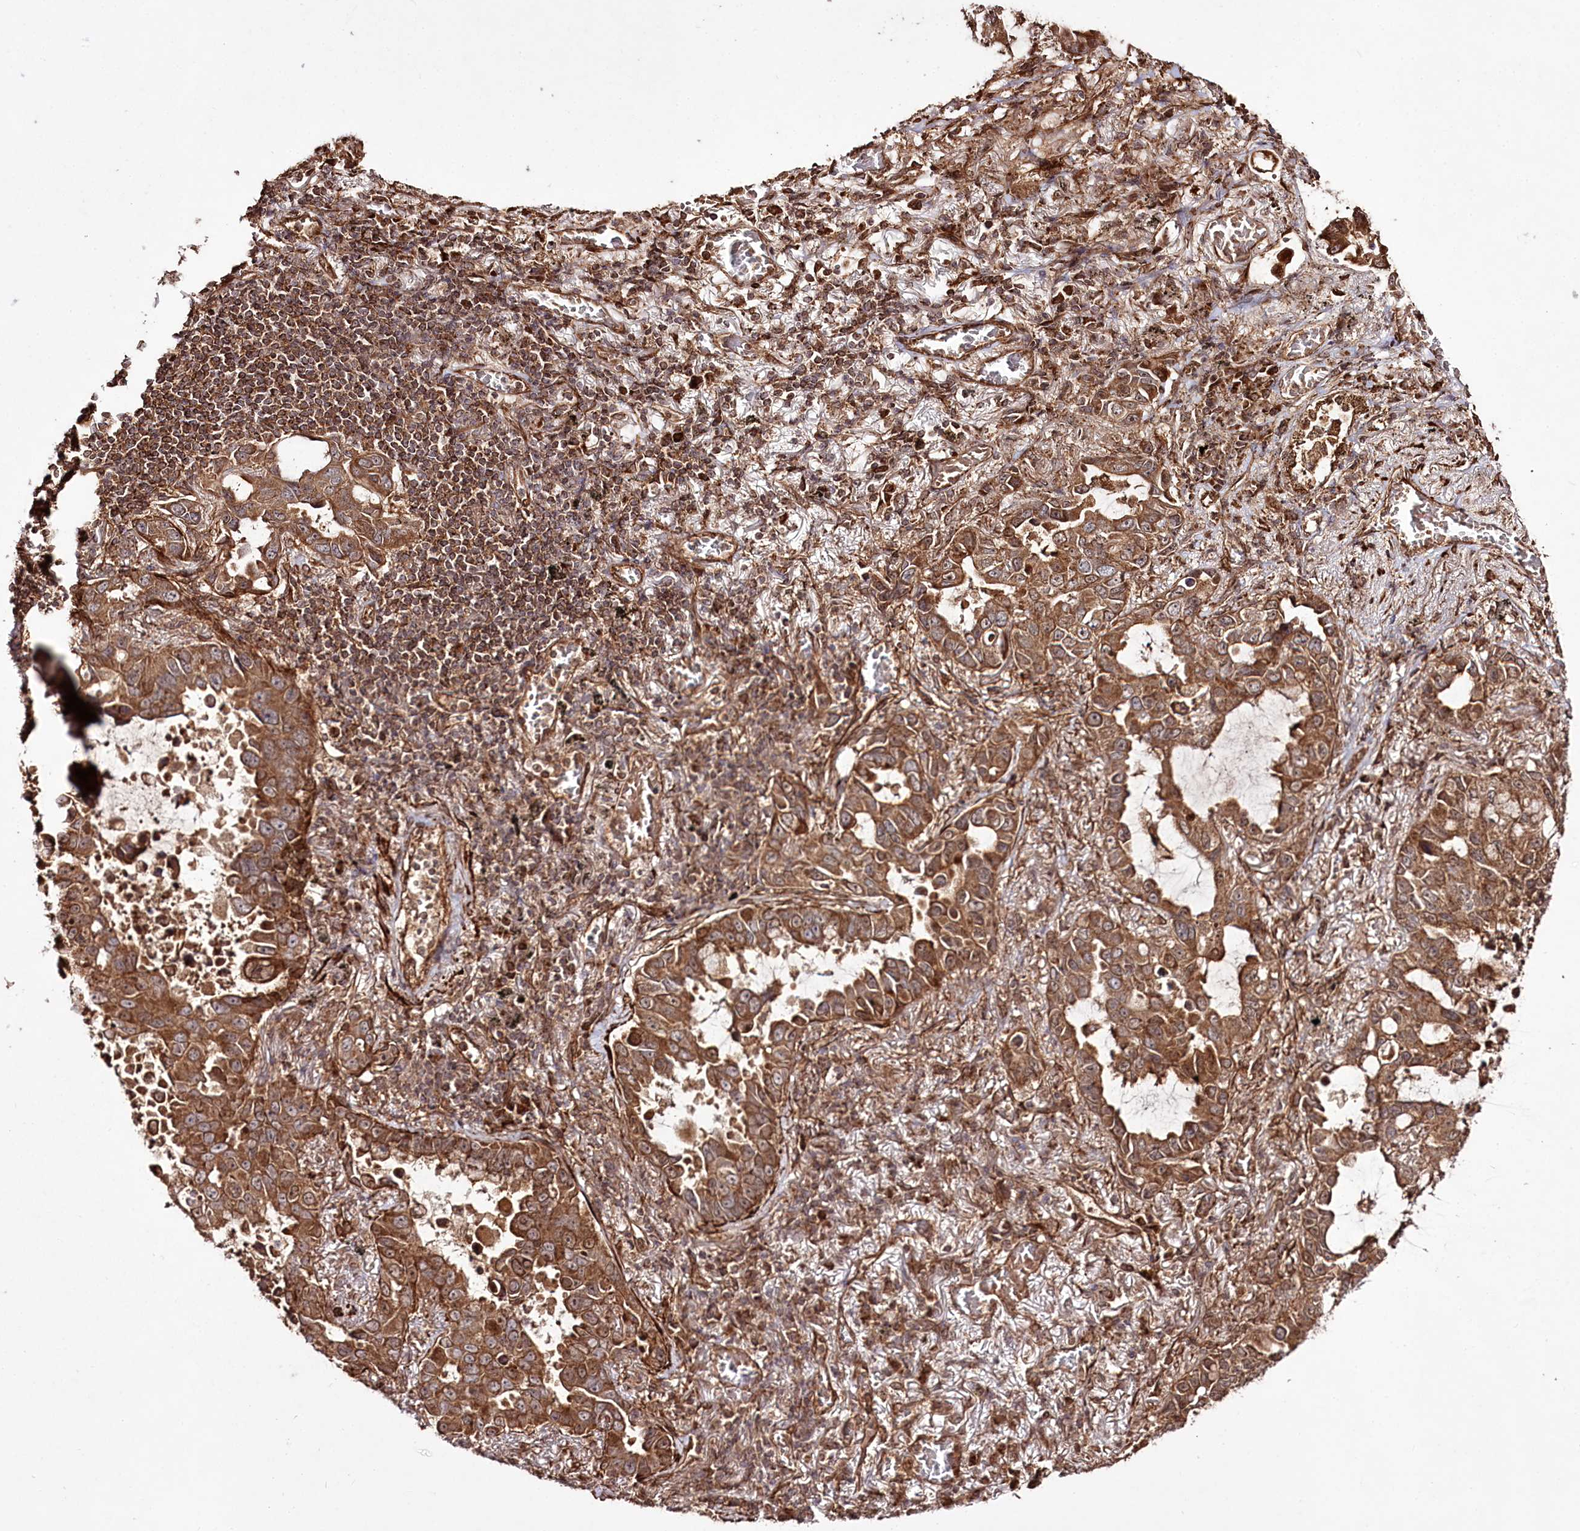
{"staining": {"intensity": "moderate", "quantity": ">75%", "location": "cytoplasmic/membranous"}, "tissue": "lung cancer", "cell_type": "Tumor cells", "image_type": "cancer", "snomed": [{"axis": "morphology", "description": "Adenocarcinoma, NOS"}, {"axis": "topography", "description": "Lung"}], "caption": "An immunohistochemistry (IHC) image of tumor tissue is shown. Protein staining in brown shows moderate cytoplasmic/membranous positivity in lung adenocarcinoma within tumor cells.", "gene": "REXO2", "patient": {"sex": "male", "age": 64}}